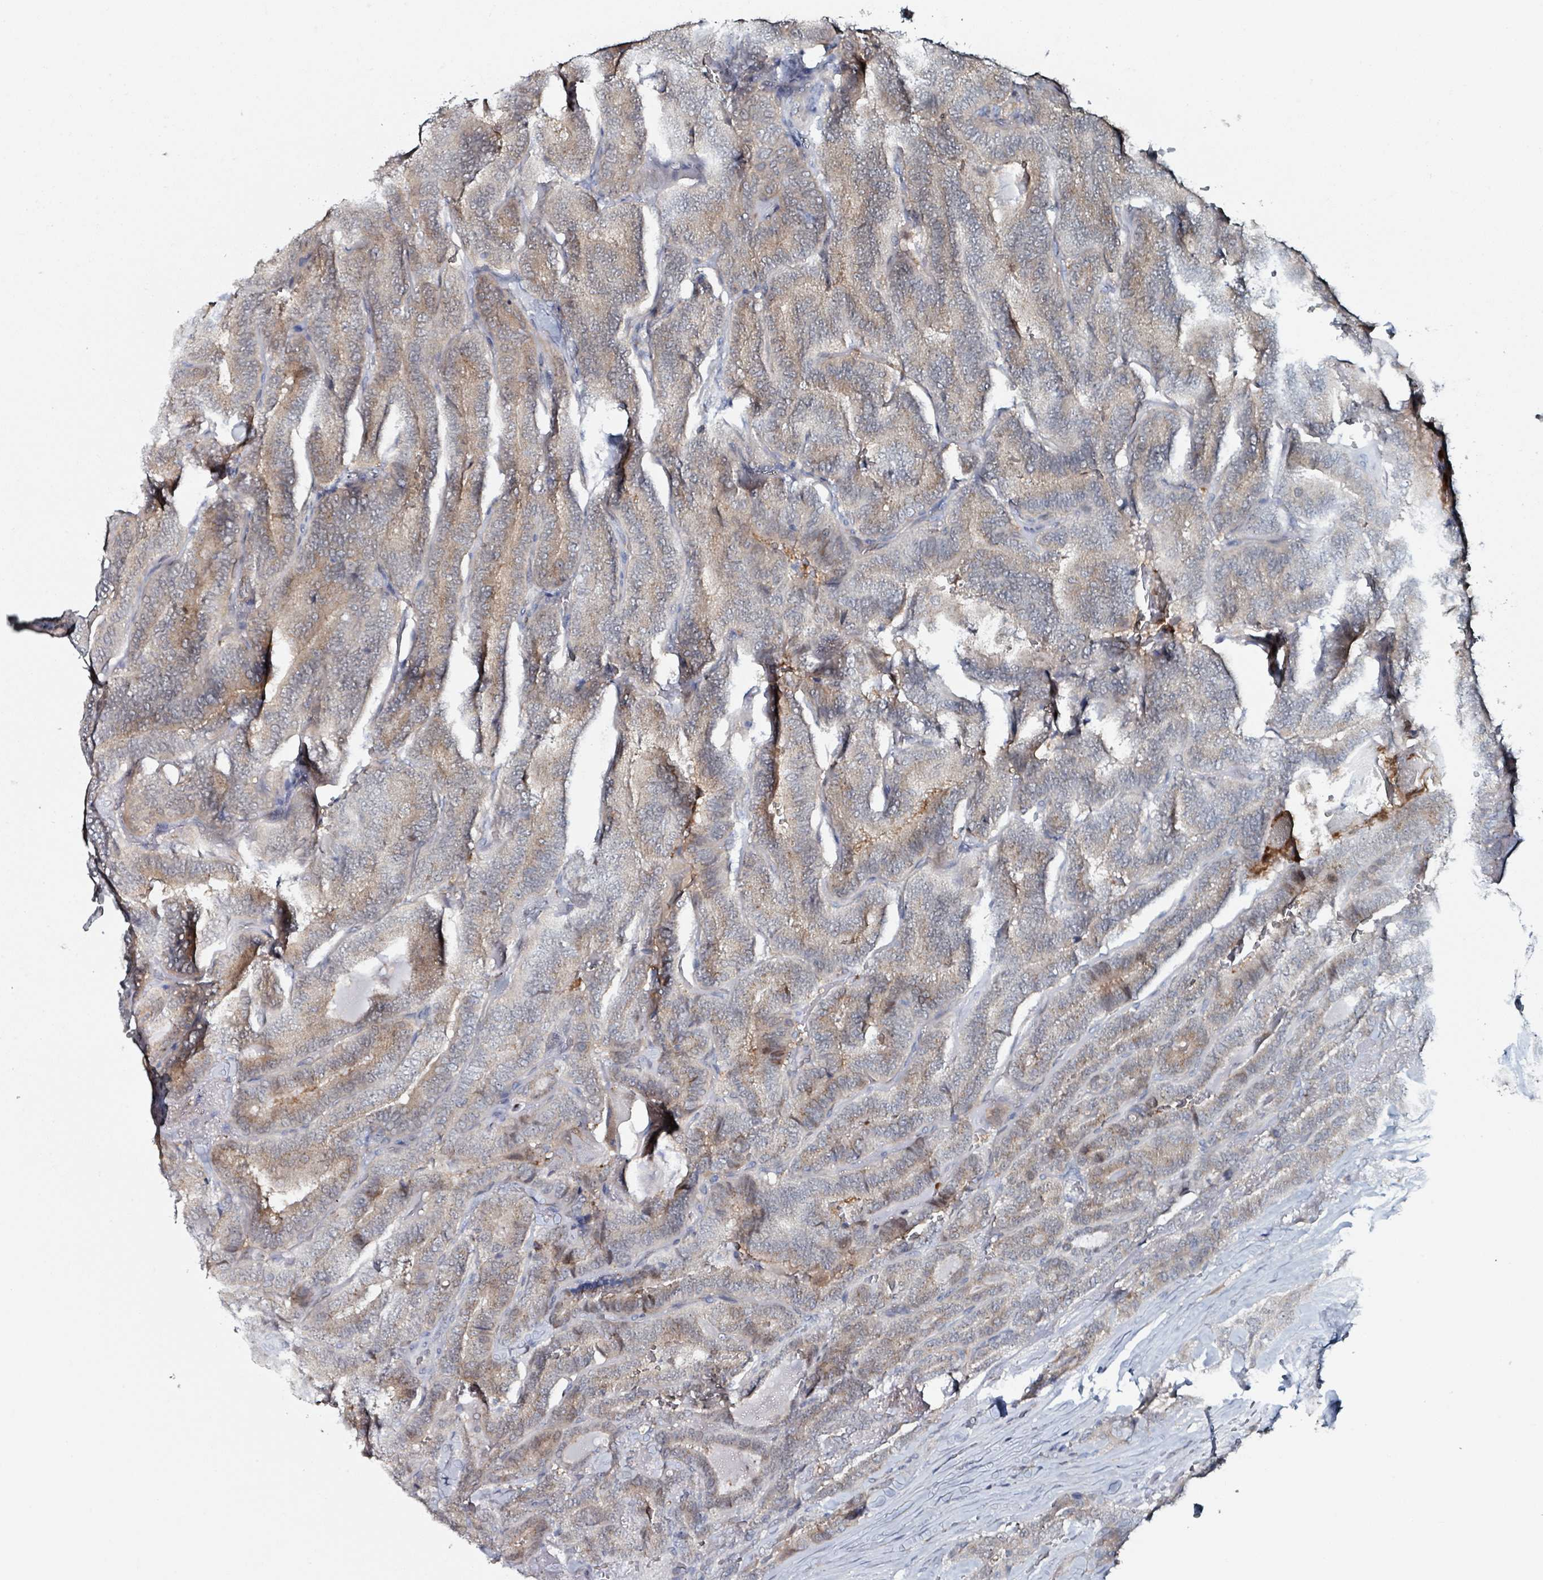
{"staining": {"intensity": "weak", "quantity": ">75%", "location": "cytoplasmic/membranous"}, "tissue": "thyroid cancer", "cell_type": "Tumor cells", "image_type": "cancer", "snomed": [{"axis": "morphology", "description": "Papillary adenocarcinoma, NOS"}, {"axis": "topography", "description": "Thyroid gland"}], "caption": "An image showing weak cytoplasmic/membranous positivity in about >75% of tumor cells in thyroid cancer, as visualized by brown immunohistochemical staining.", "gene": "B3GAT3", "patient": {"sex": "male", "age": 61}}